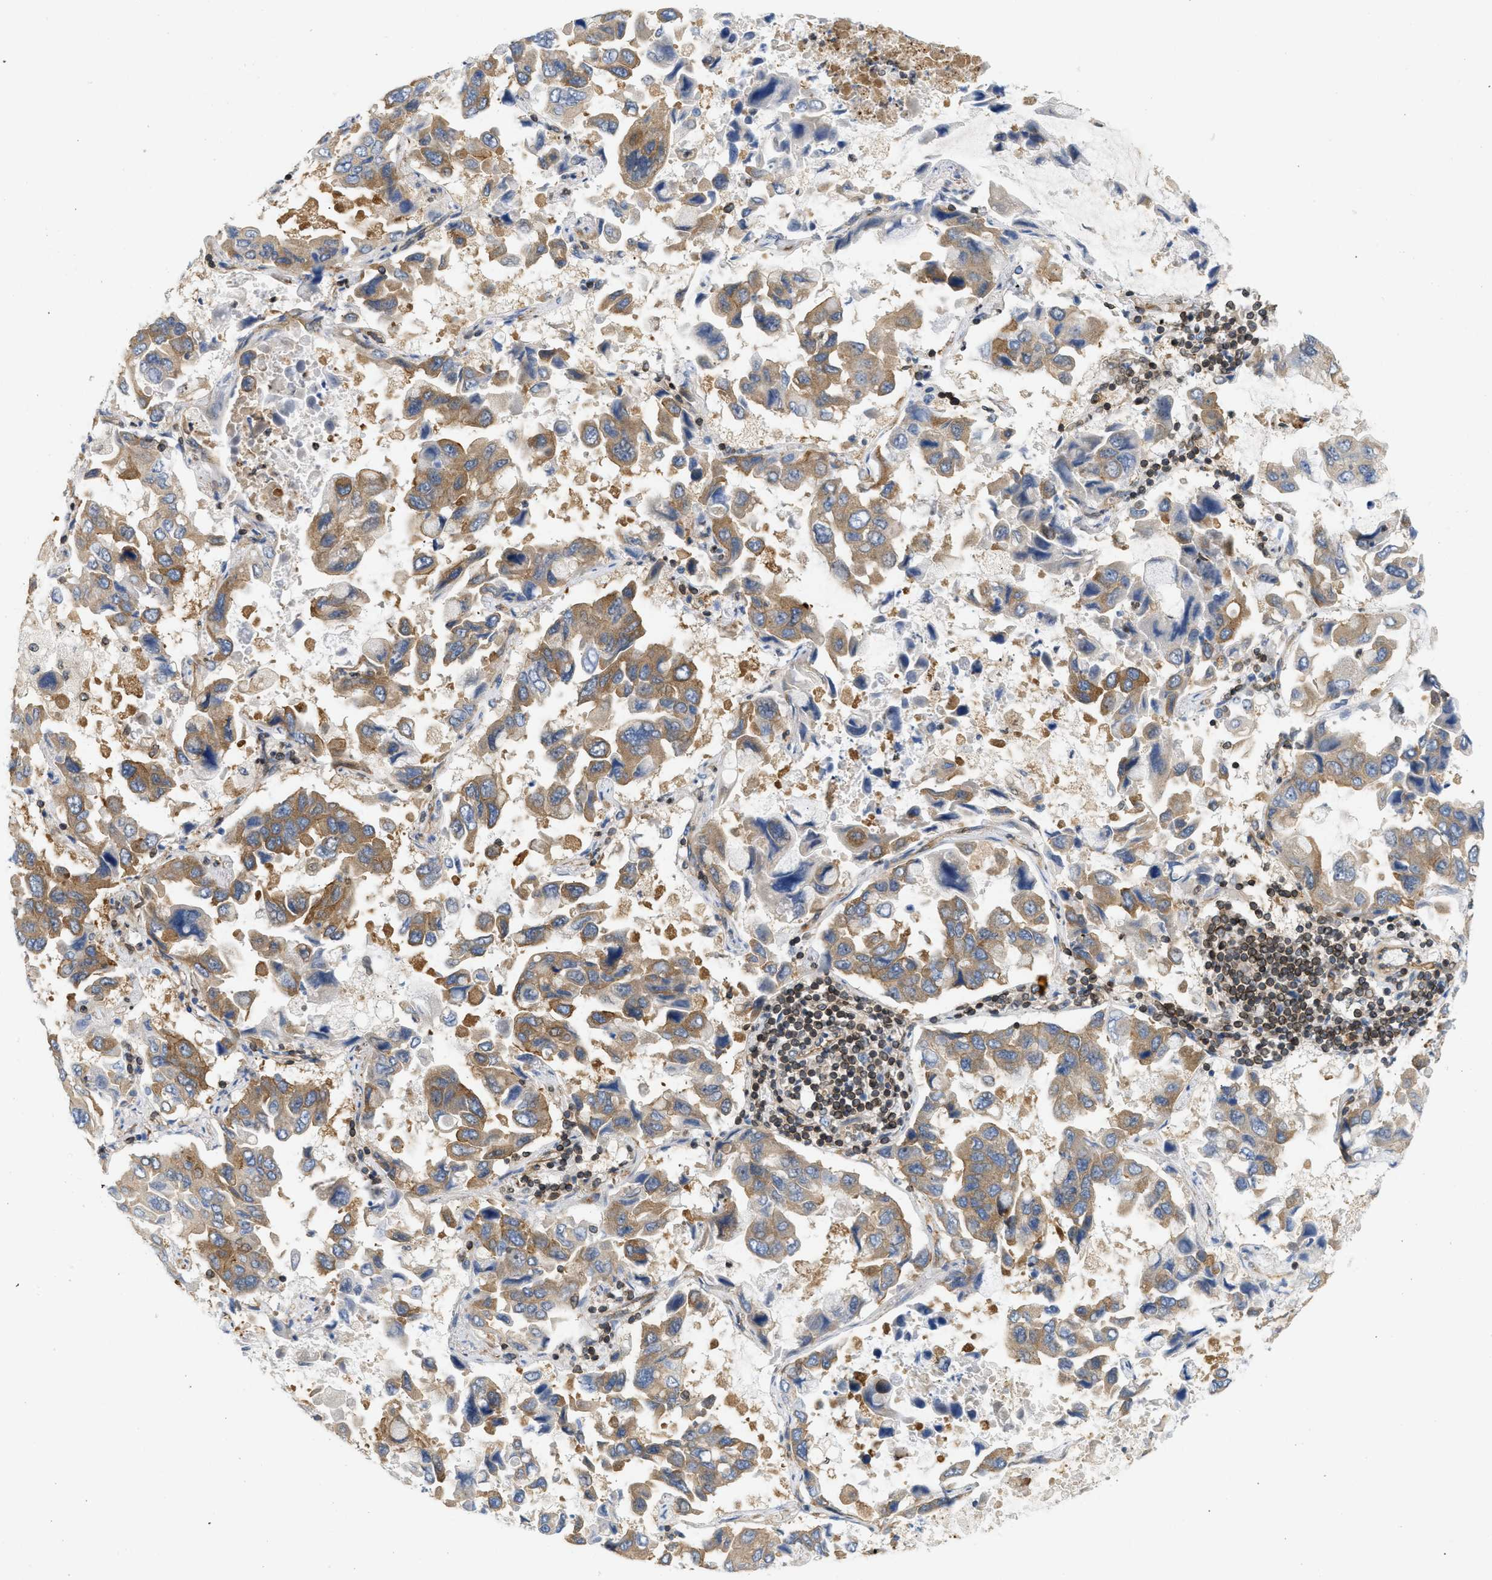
{"staining": {"intensity": "moderate", "quantity": ">75%", "location": "cytoplasmic/membranous"}, "tissue": "lung cancer", "cell_type": "Tumor cells", "image_type": "cancer", "snomed": [{"axis": "morphology", "description": "Adenocarcinoma, NOS"}, {"axis": "topography", "description": "Lung"}], "caption": "Approximately >75% of tumor cells in human lung cancer exhibit moderate cytoplasmic/membranous protein expression as visualized by brown immunohistochemical staining.", "gene": "STRN", "patient": {"sex": "male", "age": 64}}